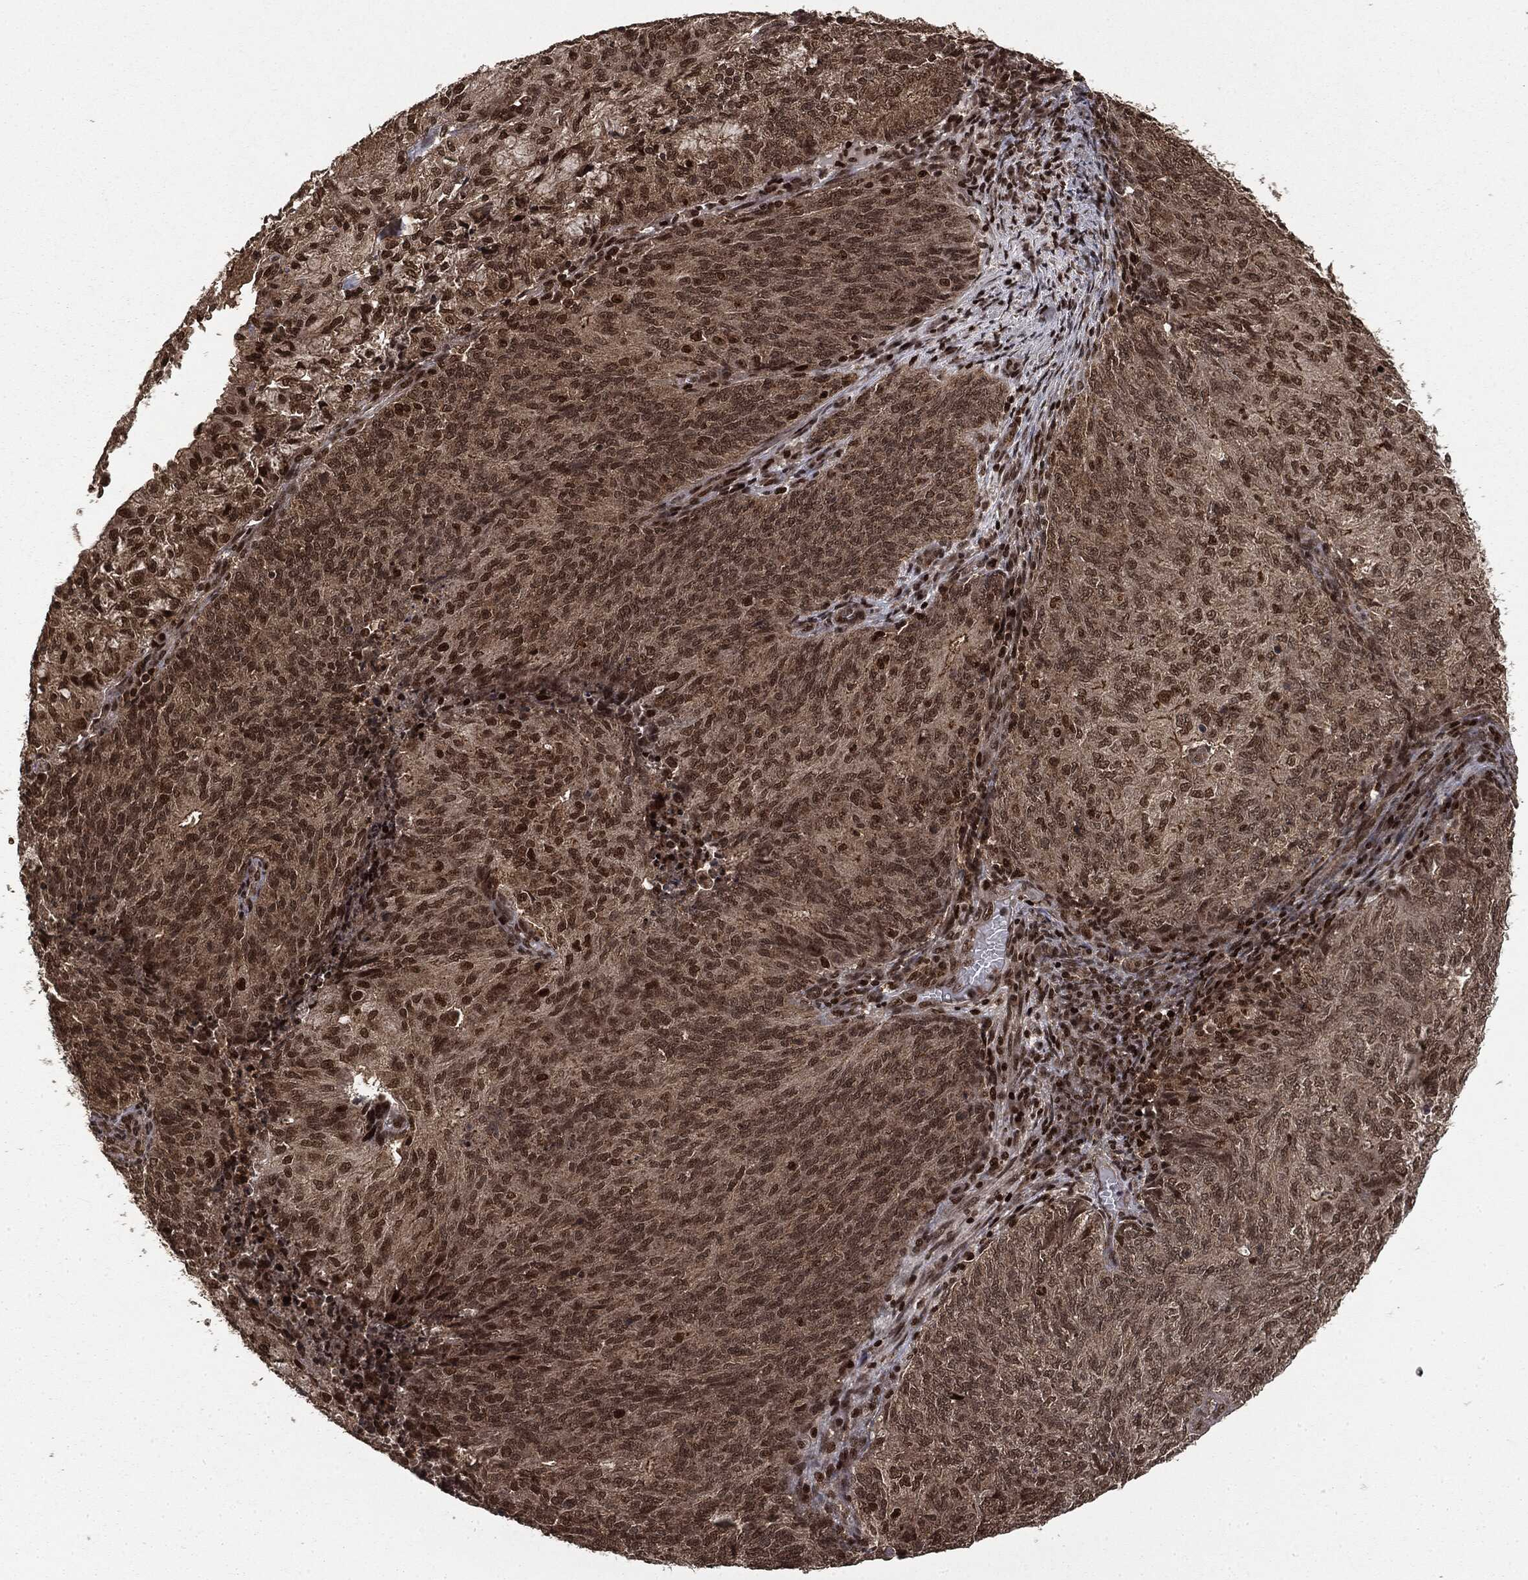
{"staining": {"intensity": "strong", "quantity": "<25%", "location": "nuclear"}, "tissue": "endometrial cancer", "cell_type": "Tumor cells", "image_type": "cancer", "snomed": [{"axis": "morphology", "description": "Adenocarcinoma, NOS"}, {"axis": "topography", "description": "Endometrium"}], "caption": "Immunohistochemical staining of human endometrial cancer (adenocarcinoma) displays medium levels of strong nuclear protein staining in about <25% of tumor cells. (brown staining indicates protein expression, while blue staining denotes nuclei).", "gene": "CTDP1", "patient": {"sex": "female", "age": 82}}